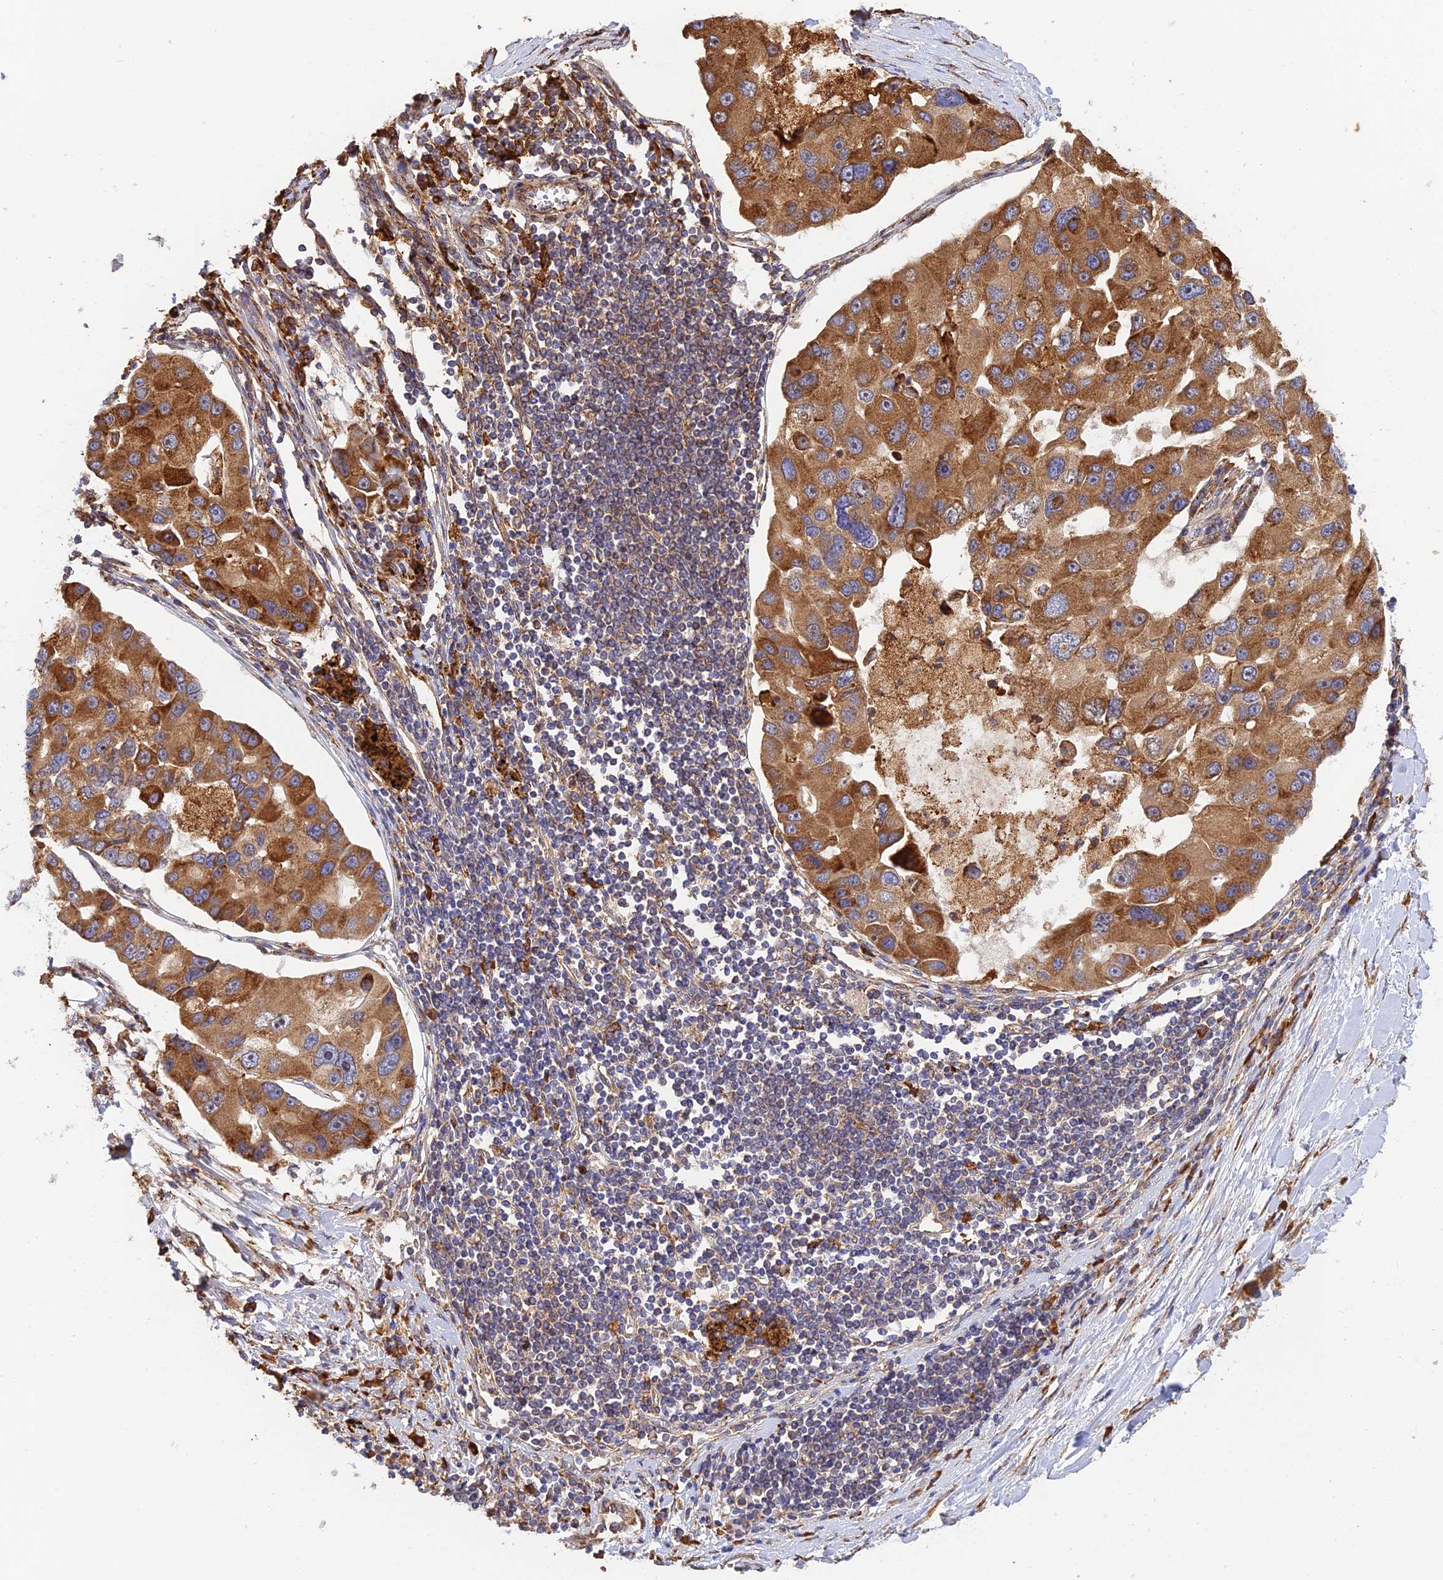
{"staining": {"intensity": "strong", "quantity": ">75%", "location": "cytoplasmic/membranous"}, "tissue": "lung cancer", "cell_type": "Tumor cells", "image_type": "cancer", "snomed": [{"axis": "morphology", "description": "Adenocarcinoma, NOS"}, {"axis": "topography", "description": "Lung"}], "caption": "Immunohistochemistry of lung cancer (adenocarcinoma) displays high levels of strong cytoplasmic/membranous positivity in approximately >75% of tumor cells. The protein is stained brown, and the nuclei are stained in blue (DAB (3,3'-diaminobenzidine) IHC with brightfield microscopy, high magnification).", "gene": "RPL5", "patient": {"sex": "female", "age": 54}}